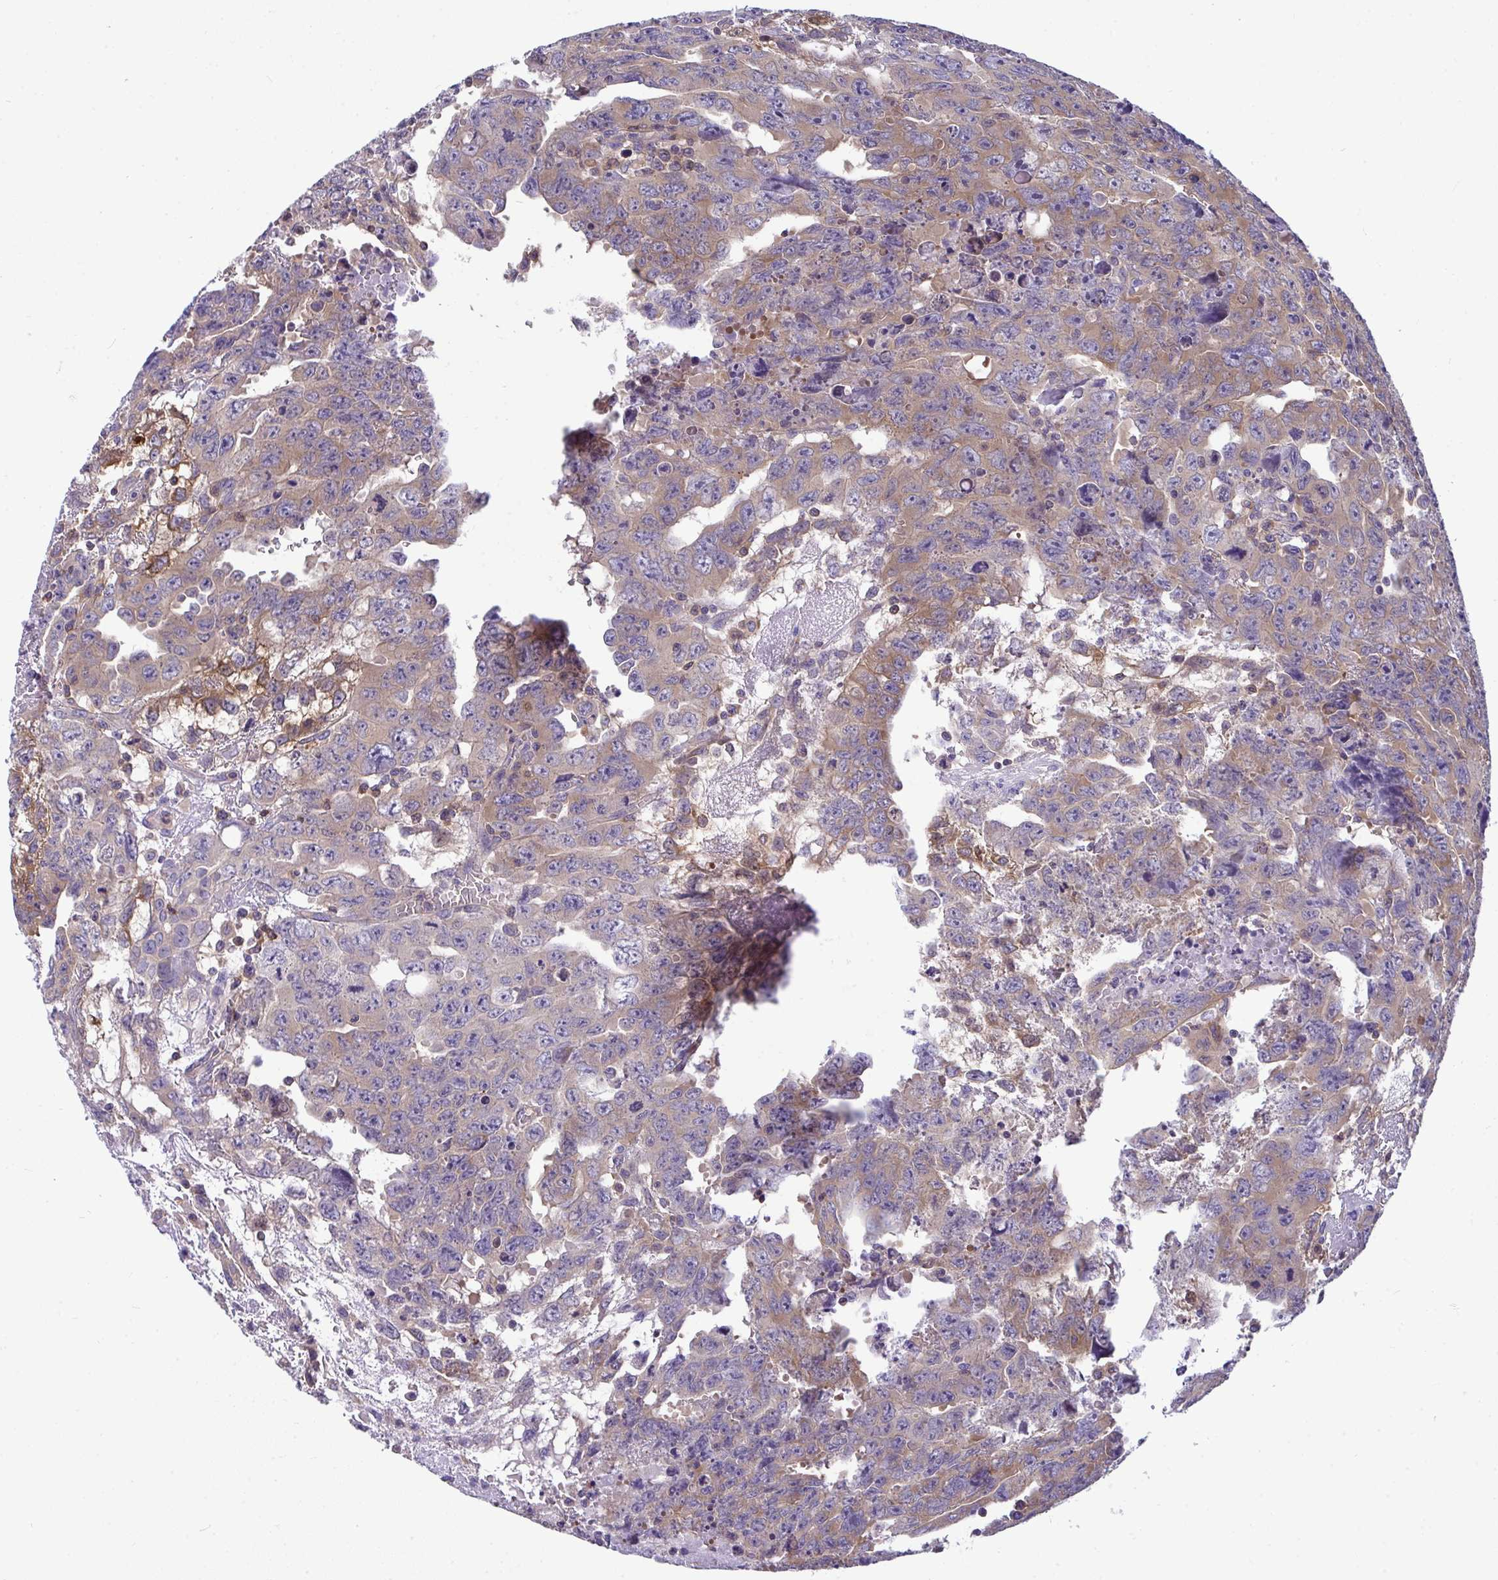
{"staining": {"intensity": "moderate", "quantity": "25%-75%", "location": "cytoplasmic/membranous"}, "tissue": "testis cancer", "cell_type": "Tumor cells", "image_type": "cancer", "snomed": [{"axis": "morphology", "description": "Carcinoma, Embryonal, NOS"}, {"axis": "topography", "description": "Testis"}], "caption": "There is medium levels of moderate cytoplasmic/membranous staining in tumor cells of testis embryonal carcinoma, as demonstrated by immunohistochemical staining (brown color).", "gene": "SLC30A6", "patient": {"sex": "male", "age": 24}}